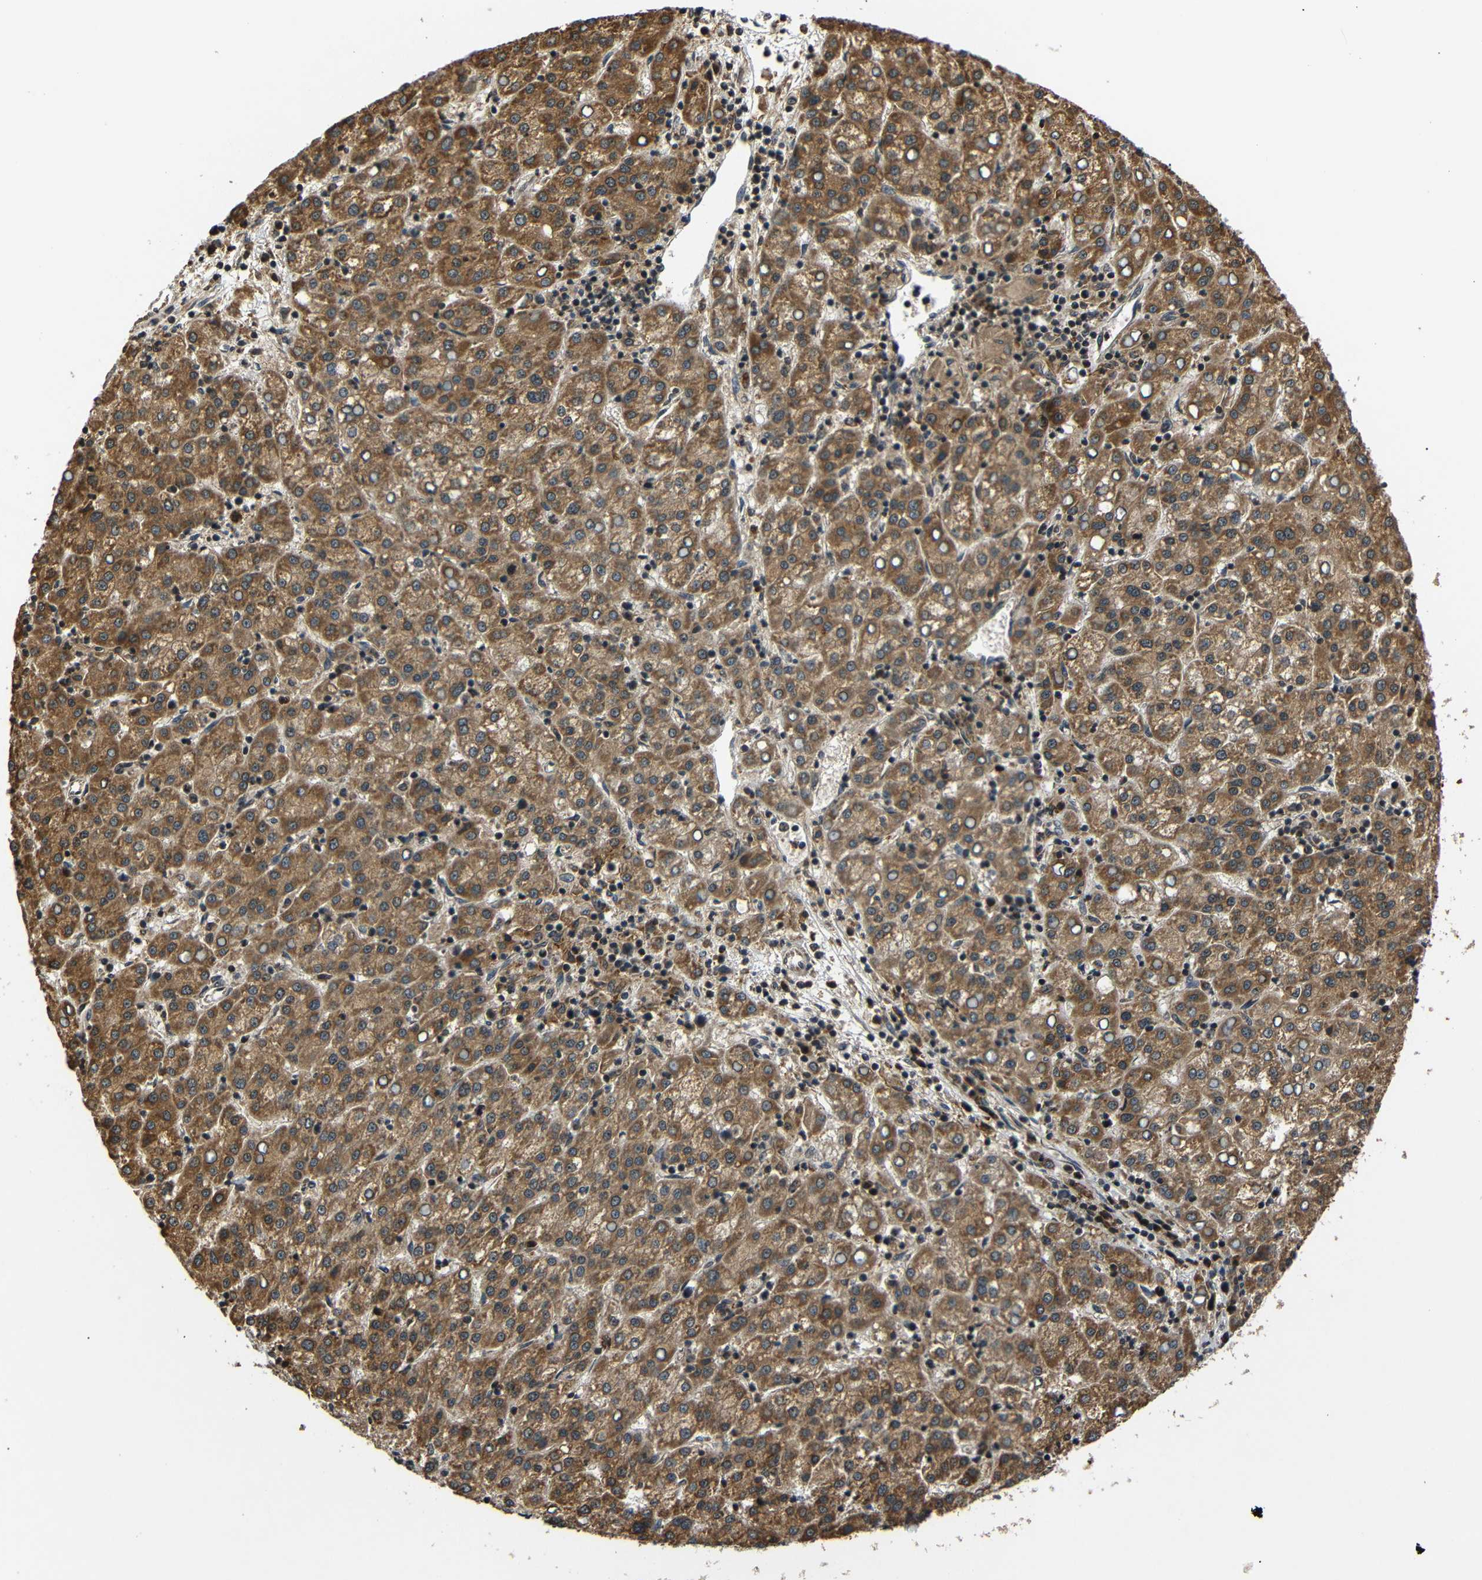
{"staining": {"intensity": "moderate", "quantity": ">75%", "location": "cytoplasmic/membranous"}, "tissue": "liver cancer", "cell_type": "Tumor cells", "image_type": "cancer", "snomed": [{"axis": "morphology", "description": "Carcinoma, Hepatocellular, NOS"}, {"axis": "topography", "description": "Liver"}], "caption": "Protein expression analysis of liver hepatocellular carcinoma displays moderate cytoplasmic/membranous expression in approximately >75% of tumor cells.", "gene": "TANK", "patient": {"sex": "female", "age": 58}}